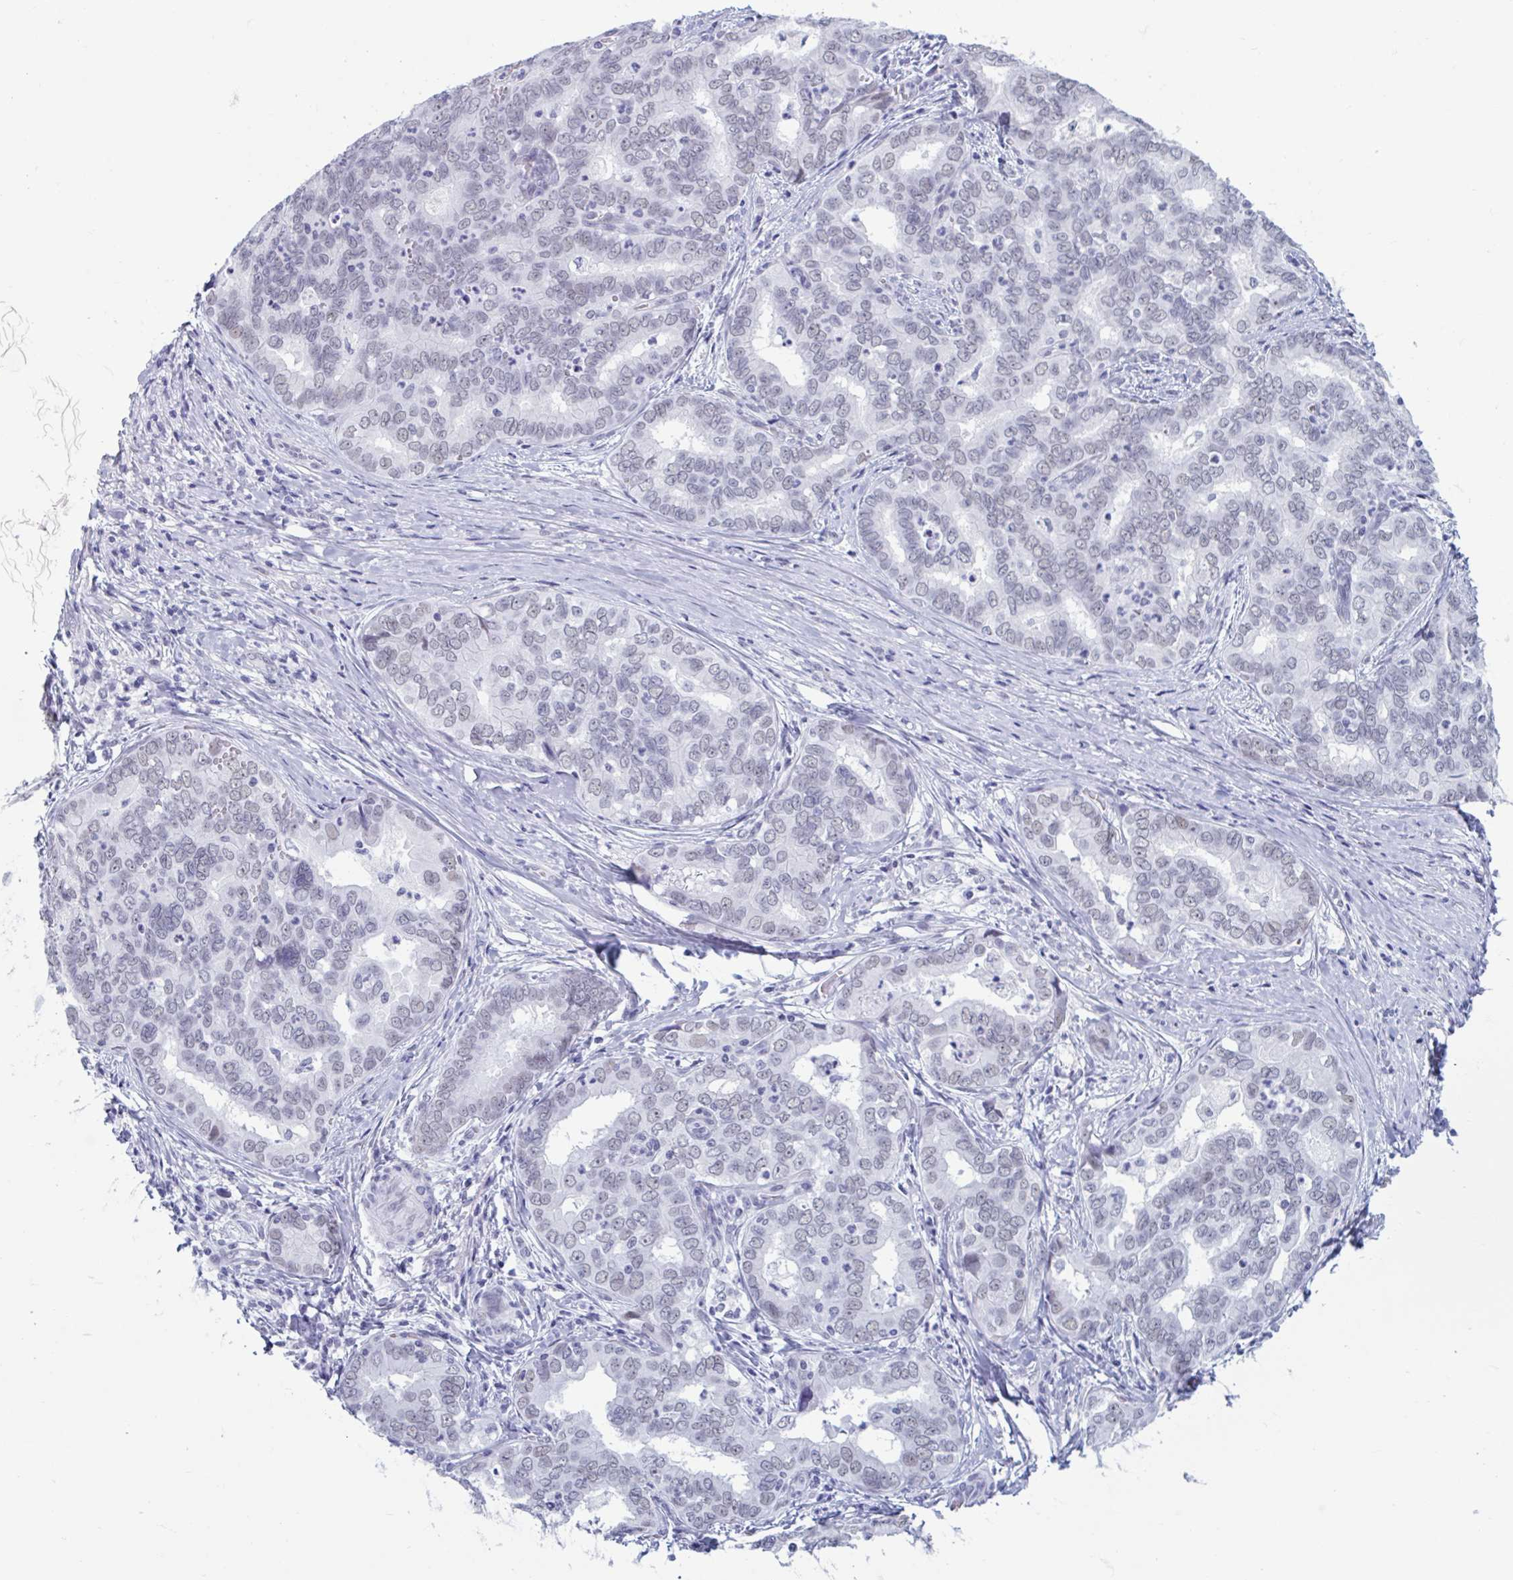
{"staining": {"intensity": "weak", "quantity": "<25%", "location": "nuclear"}, "tissue": "liver cancer", "cell_type": "Tumor cells", "image_type": "cancer", "snomed": [{"axis": "morphology", "description": "Cholangiocarcinoma"}, {"axis": "topography", "description": "Liver"}], "caption": "A histopathology image of liver cancer stained for a protein shows no brown staining in tumor cells.", "gene": "MSMB", "patient": {"sex": "female", "age": 64}}